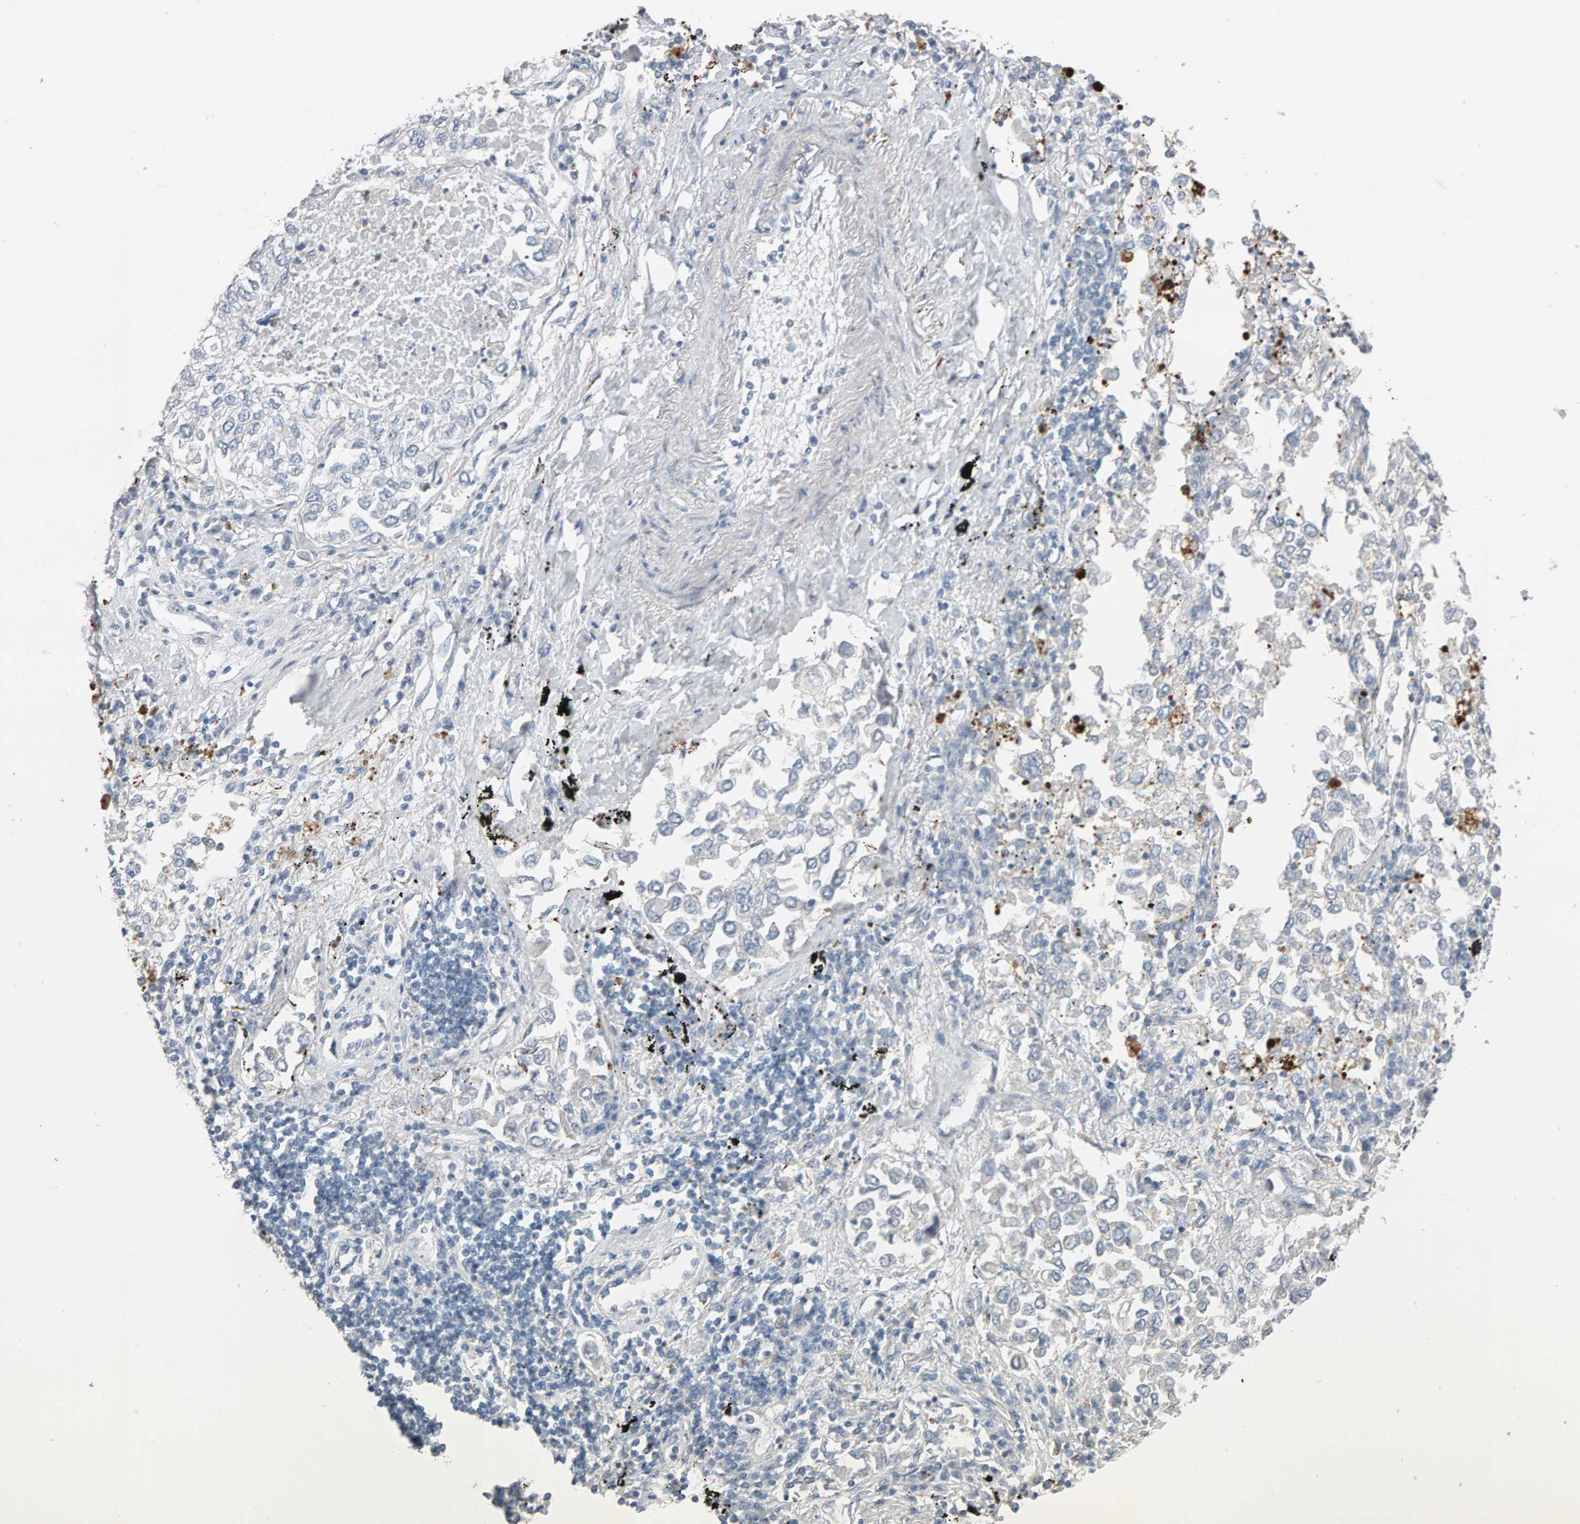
{"staining": {"intensity": "negative", "quantity": "none", "location": "none"}, "tissue": "lung cancer", "cell_type": "Tumor cells", "image_type": "cancer", "snomed": [{"axis": "morphology", "description": "Inflammation, NOS"}, {"axis": "morphology", "description": "Adenocarcinoma, NOS"}, {"axis": "topography", "description": "Lung"}], "caption": "DAB (3,3'-diaminobenzidine) immunohistochemical staining of lung adenocarcinoma shows no significant expression in tumor cells. (Immunohistochemistry (ihc), brightfield microscopy, high magnification).", "gene": "IPPK", "patient": {"sex": "male", "age": 63}}